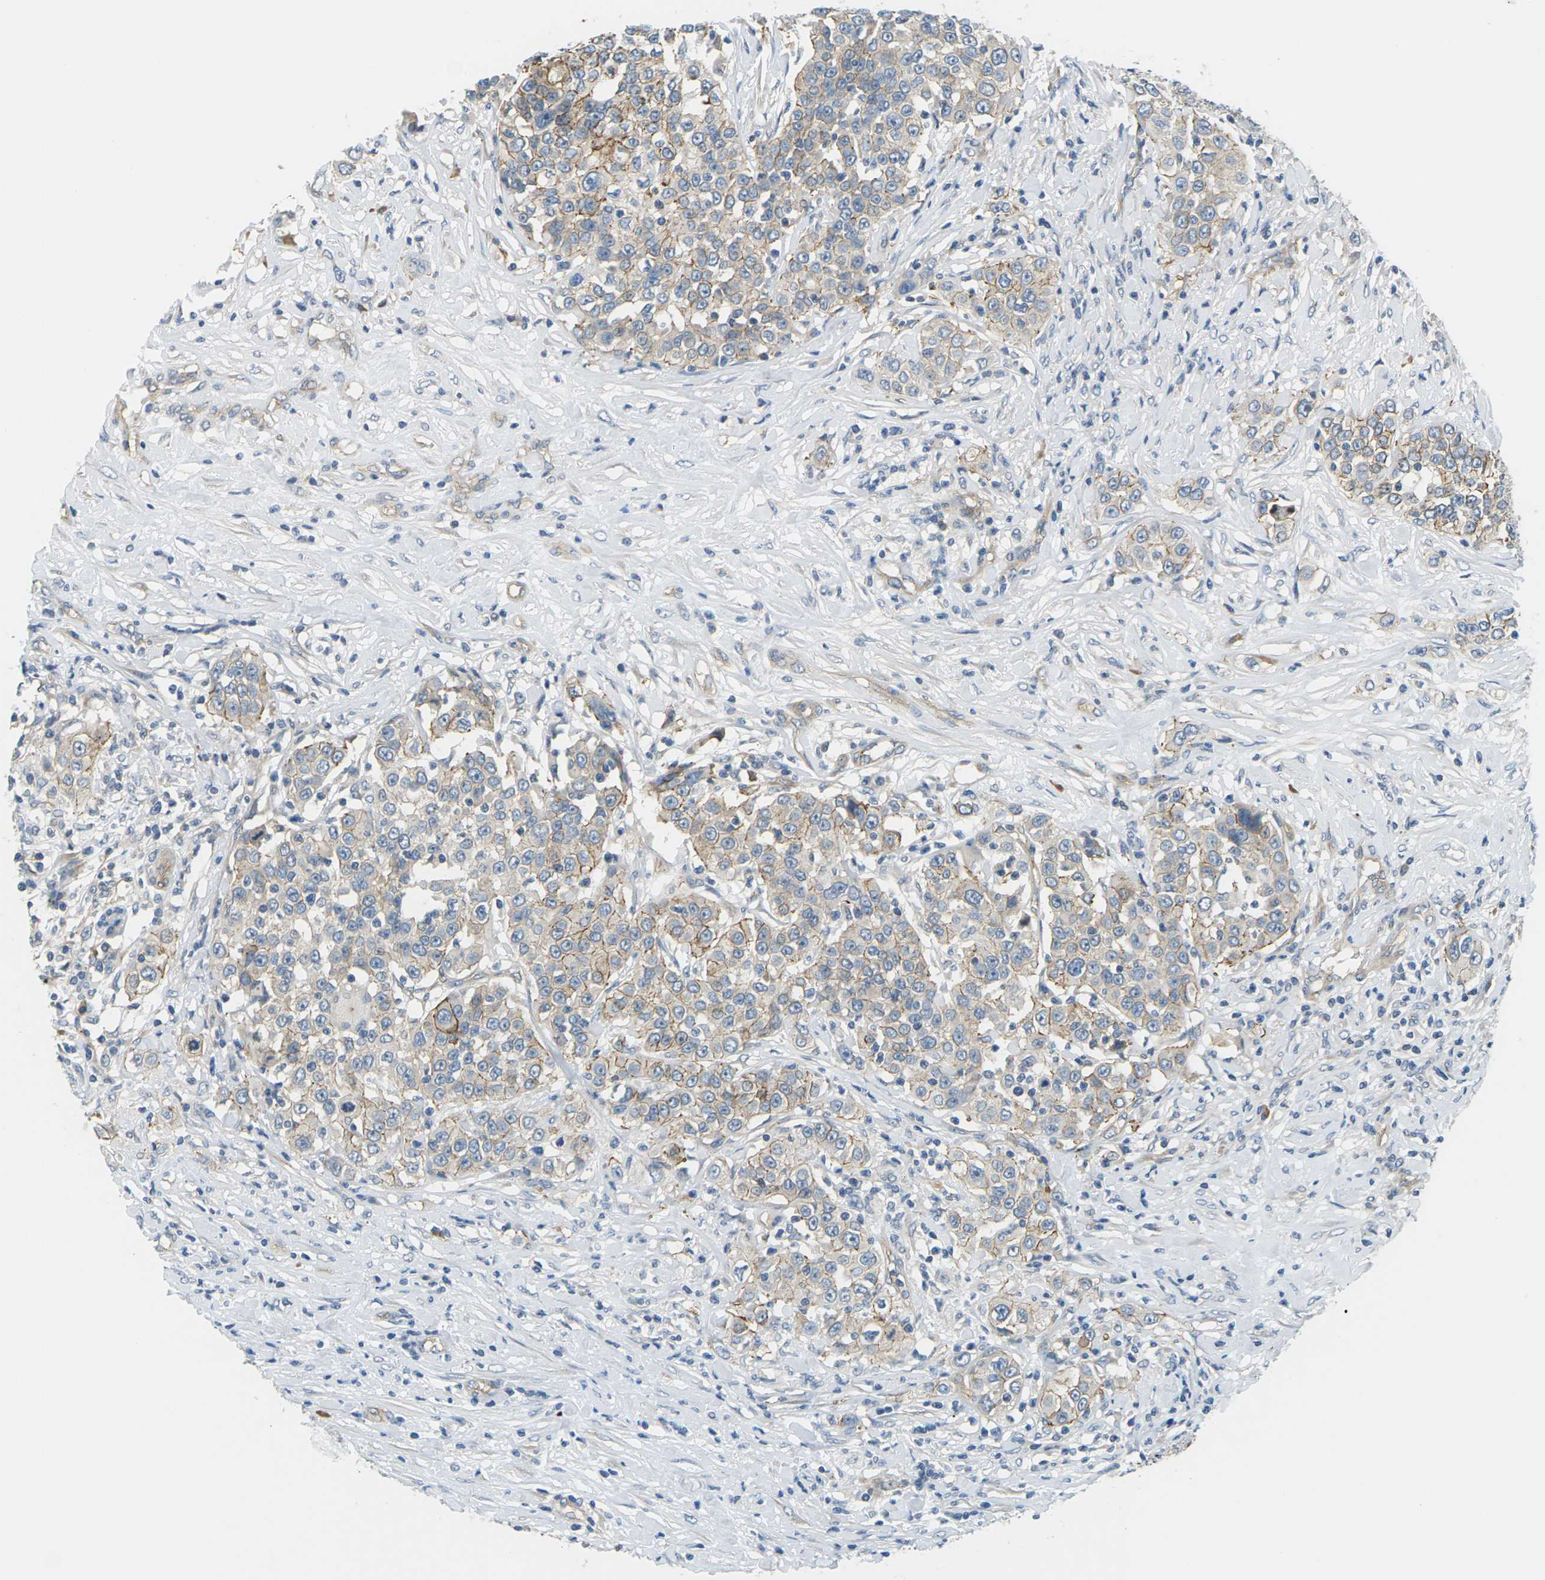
{"staining": {"intensity": "moderate", "quantity": "25%-75%", "location": "cytoplasmic/membranous"}, "tissue": "urothelial cancer", "cell_type": "Tumor cells", "image_type": "cancer", "snomed": [{"axis": "morphology", "description": "Urothelial carcinoma, High grade"}, {"axis": "topography", "description": "Urinary bladder"}], "caption": "This is an image of immunohistochemistry (IHC) staining of urothelial carcinoma (high-grade), which shows moderate positivity in the cytoplasmic/membranous of tumor cells.", "gene": "SLC13A3", "patient": {"sex": "female", "age": 80}}